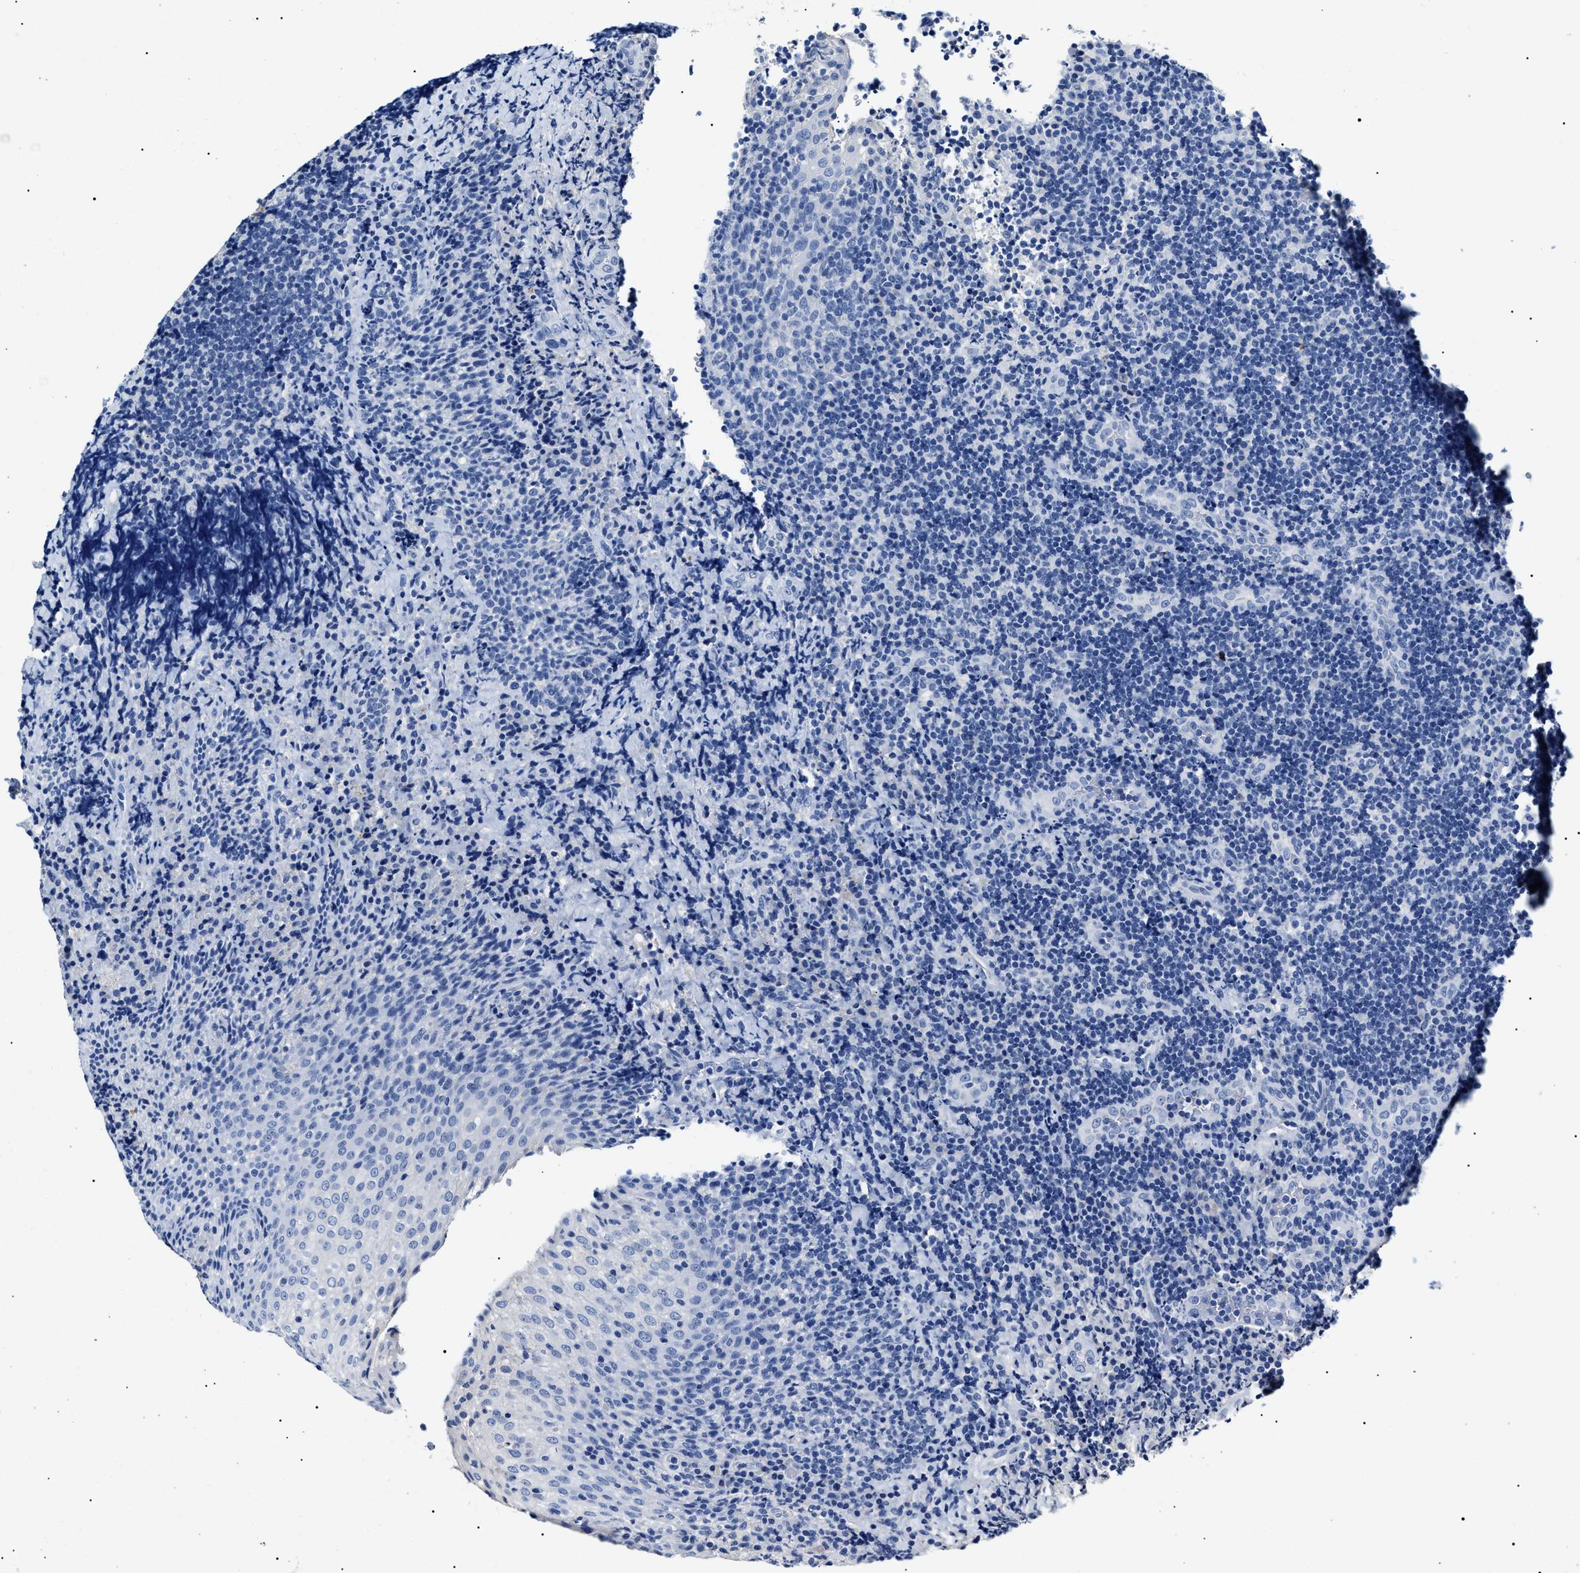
{"staining": {"intensity": "negative", "quantity": "none", "location": "none"}, "tissue": "lymphoma", "cell_type": "Tumor cells", "image_type": "cancer", "snomed": [{"axis": "morphology", "description": "Malignant lymphoma, non-Hodgkin's type, High grade"}, {"axis": "topography", "description": "Tonsil"}], "caption": "Tumor cells are negative for protein expression in human lymphoma.", "gene": "LRRC8E", "patient": {"sex": "female", "age": 36}}